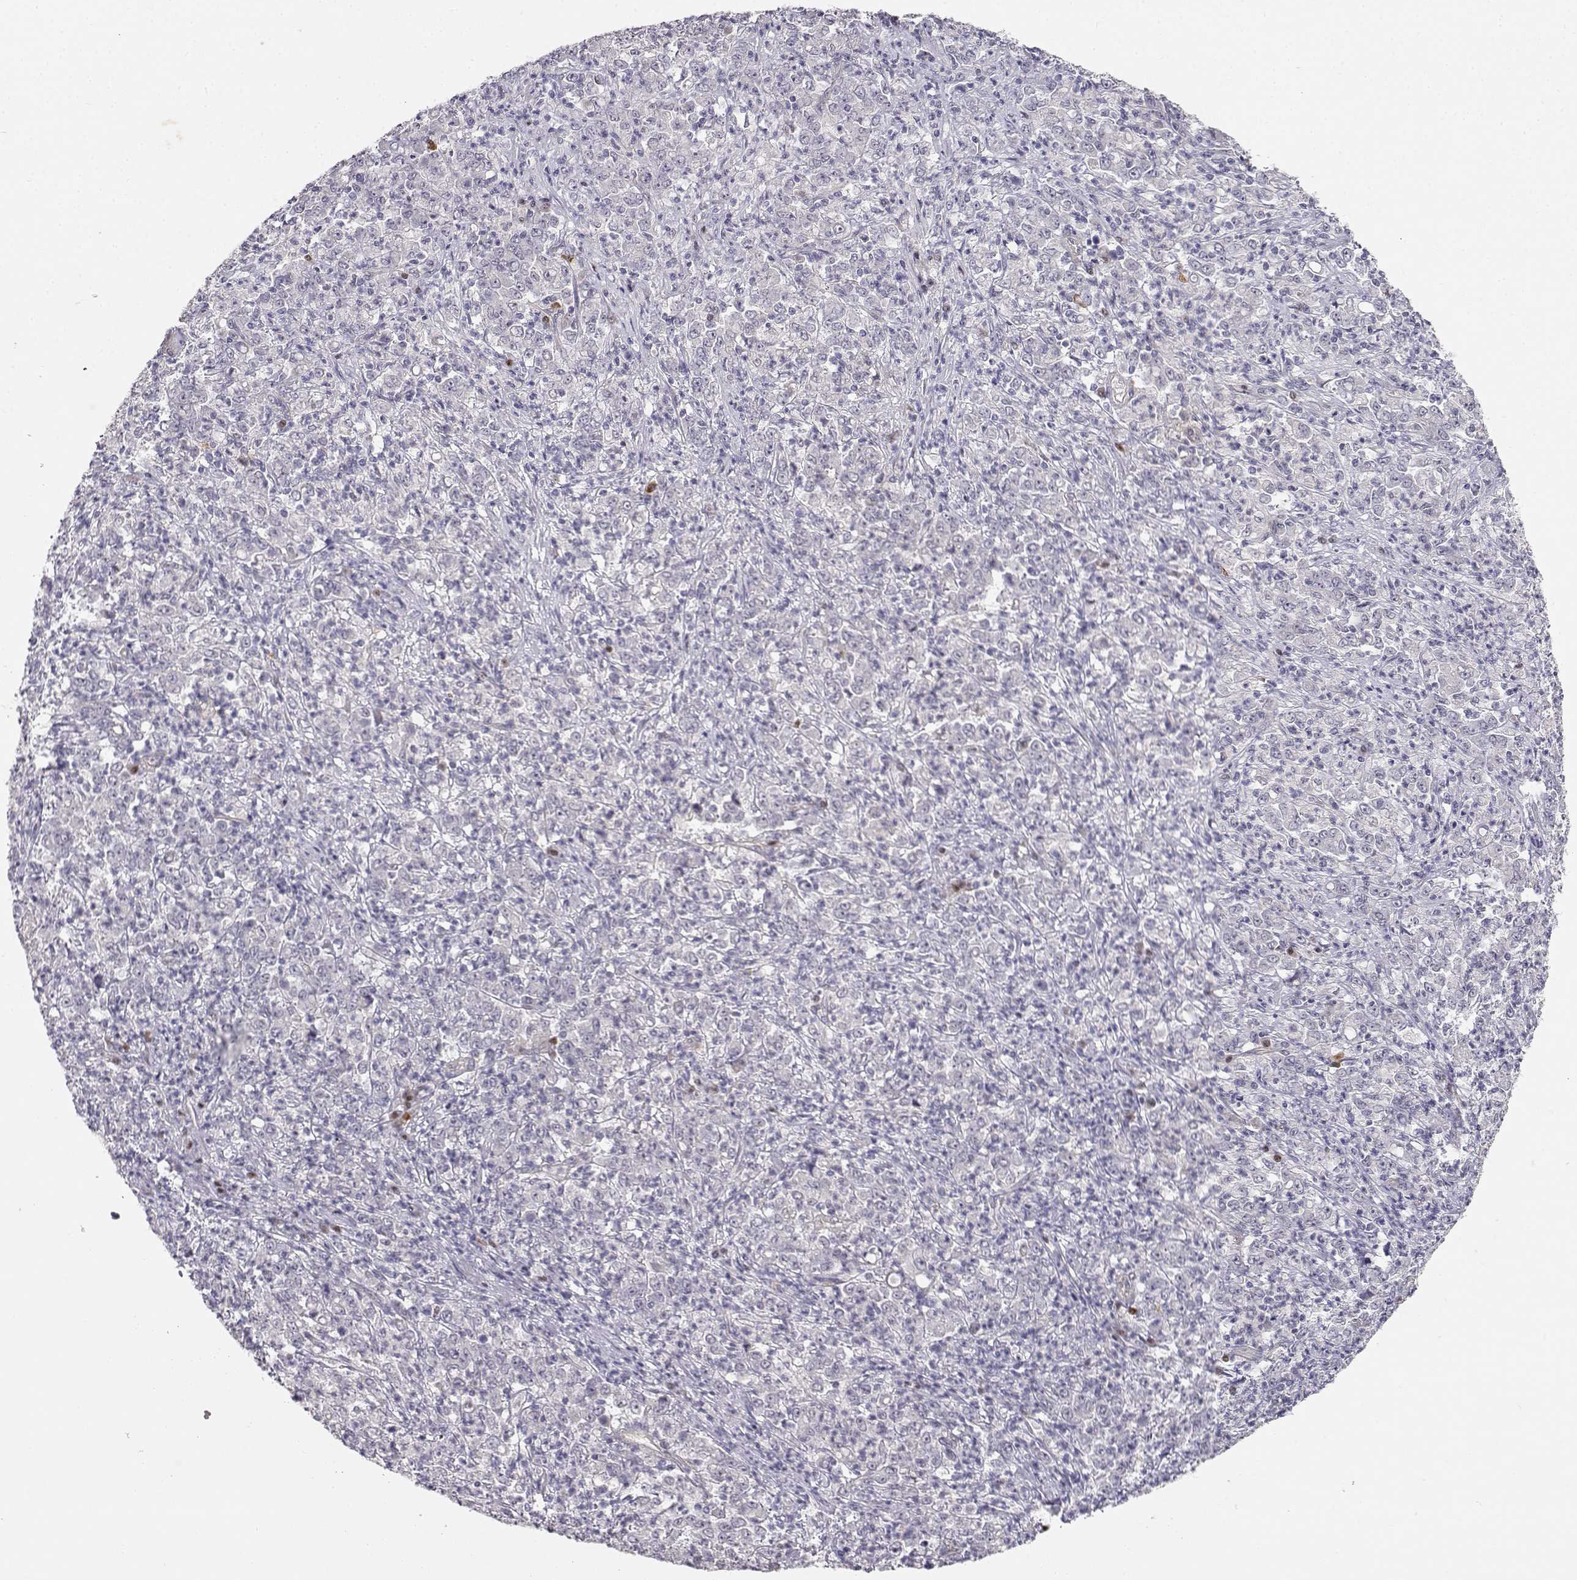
{"staining": {"intensity": "negative", "quantity": "none", "location": "none"}, "tissue": "stomach cancer", "cell_type": "Tumor cells", "image_type": "cancer", "snomed": [{"axis": "morphology", "description": "Adenocarcinoma, NOS"}, {"axis": "topography", "description": "Stomach, lower"}], "caption": "An immunohistochemistry histopathology image of stomach cancer (adenocarcinoma) is shown. There is no staining in tumor cells of stomach cancer (adenocarcinoma). (Stains: DAB immunohistochemistry with hematoxylin counter stain, Microscopy: brightfield microscopy at high magnification).", "gene": "EAF2", "patient": {"sex": "female", "age": 71}}